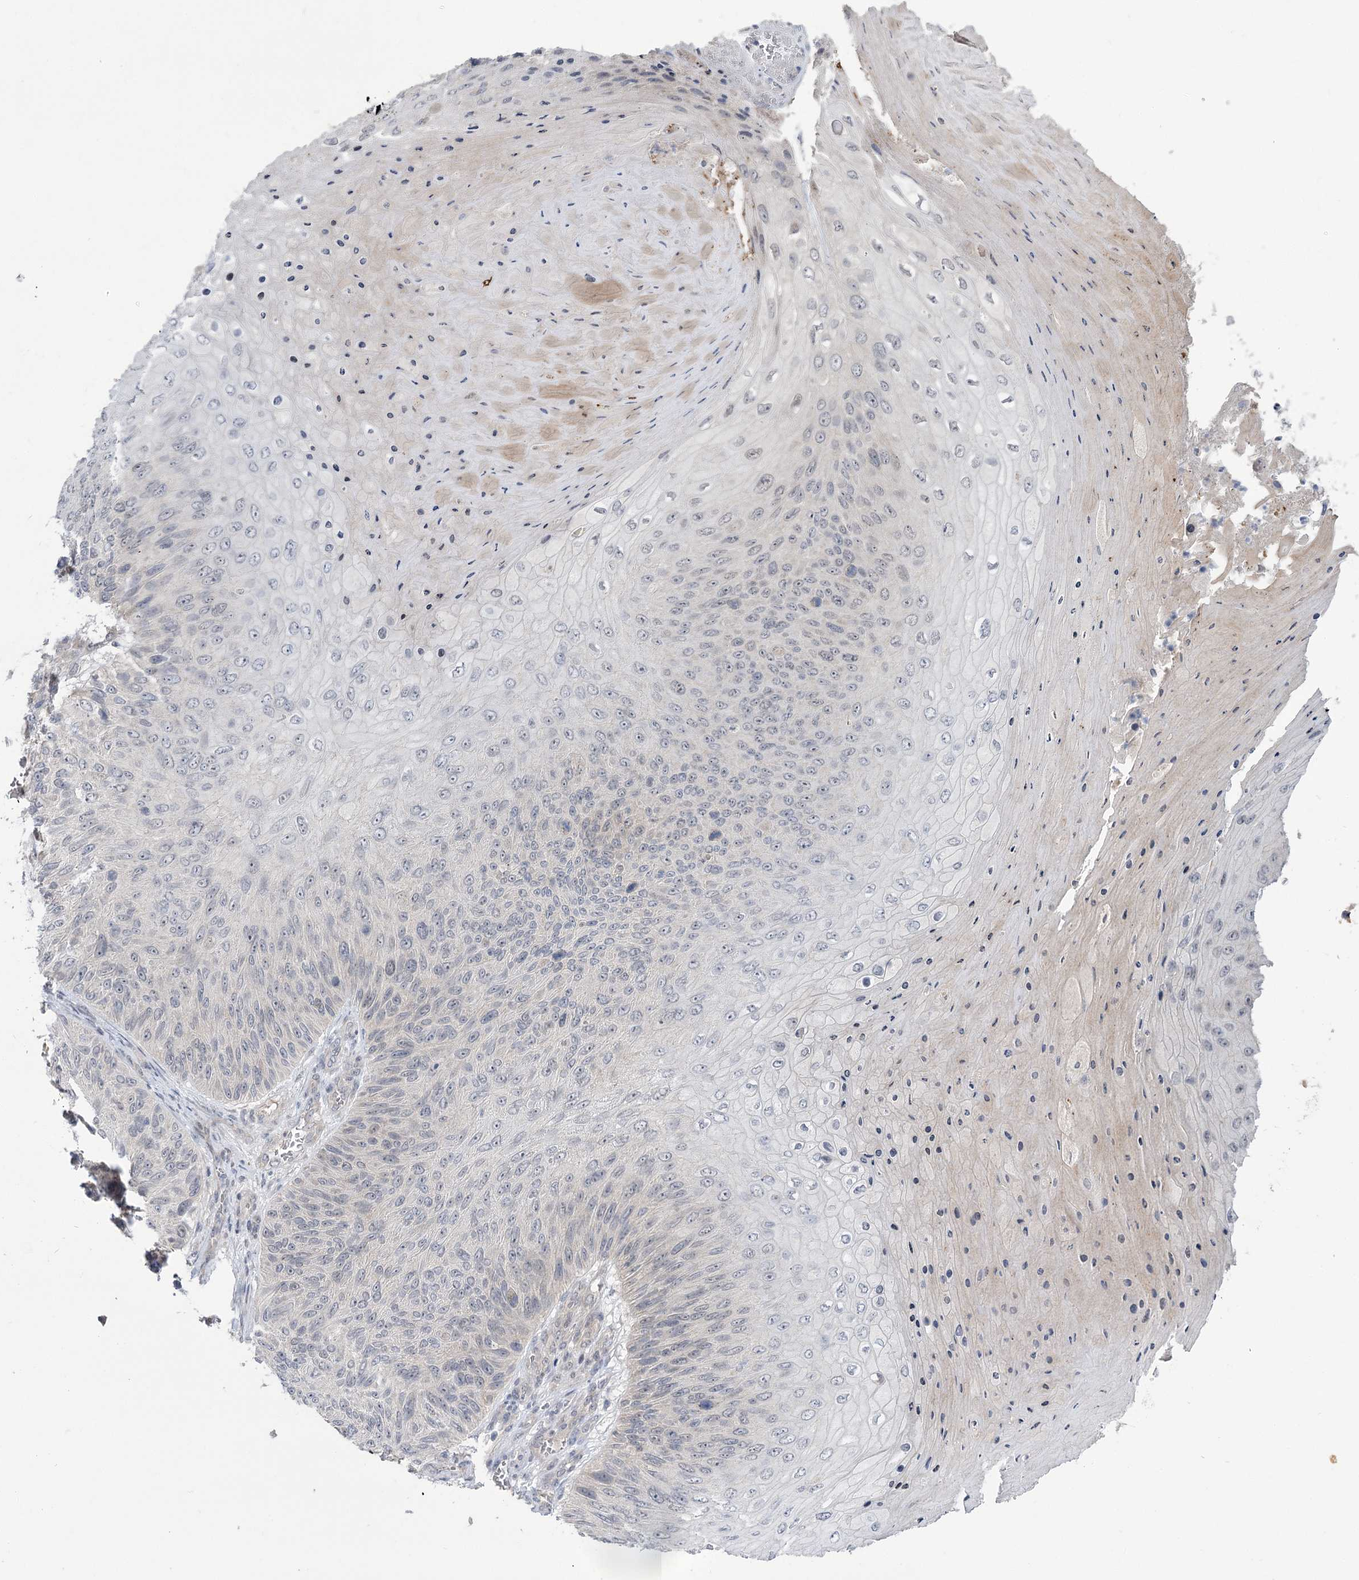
{"staining": {"intensity": "negative", "quantity": "none", "location": "none"}, "tissue": "skin cancer", "cell_type": "Tumor cells", "image_type": "cancer", "snomed": [{"axis": "morphology", "description": "Squamous cell carcinoma, NOS"}, {"axis": "topography", "description": "Skin"}], "caption": "Squamous cell carcinoma (skin) stained for a protein using immunohistochemistry (IHC) shows no expression tumor cells.", "gene": "PHYHIPL", "patient": {"sex": "female", "age": 88}}